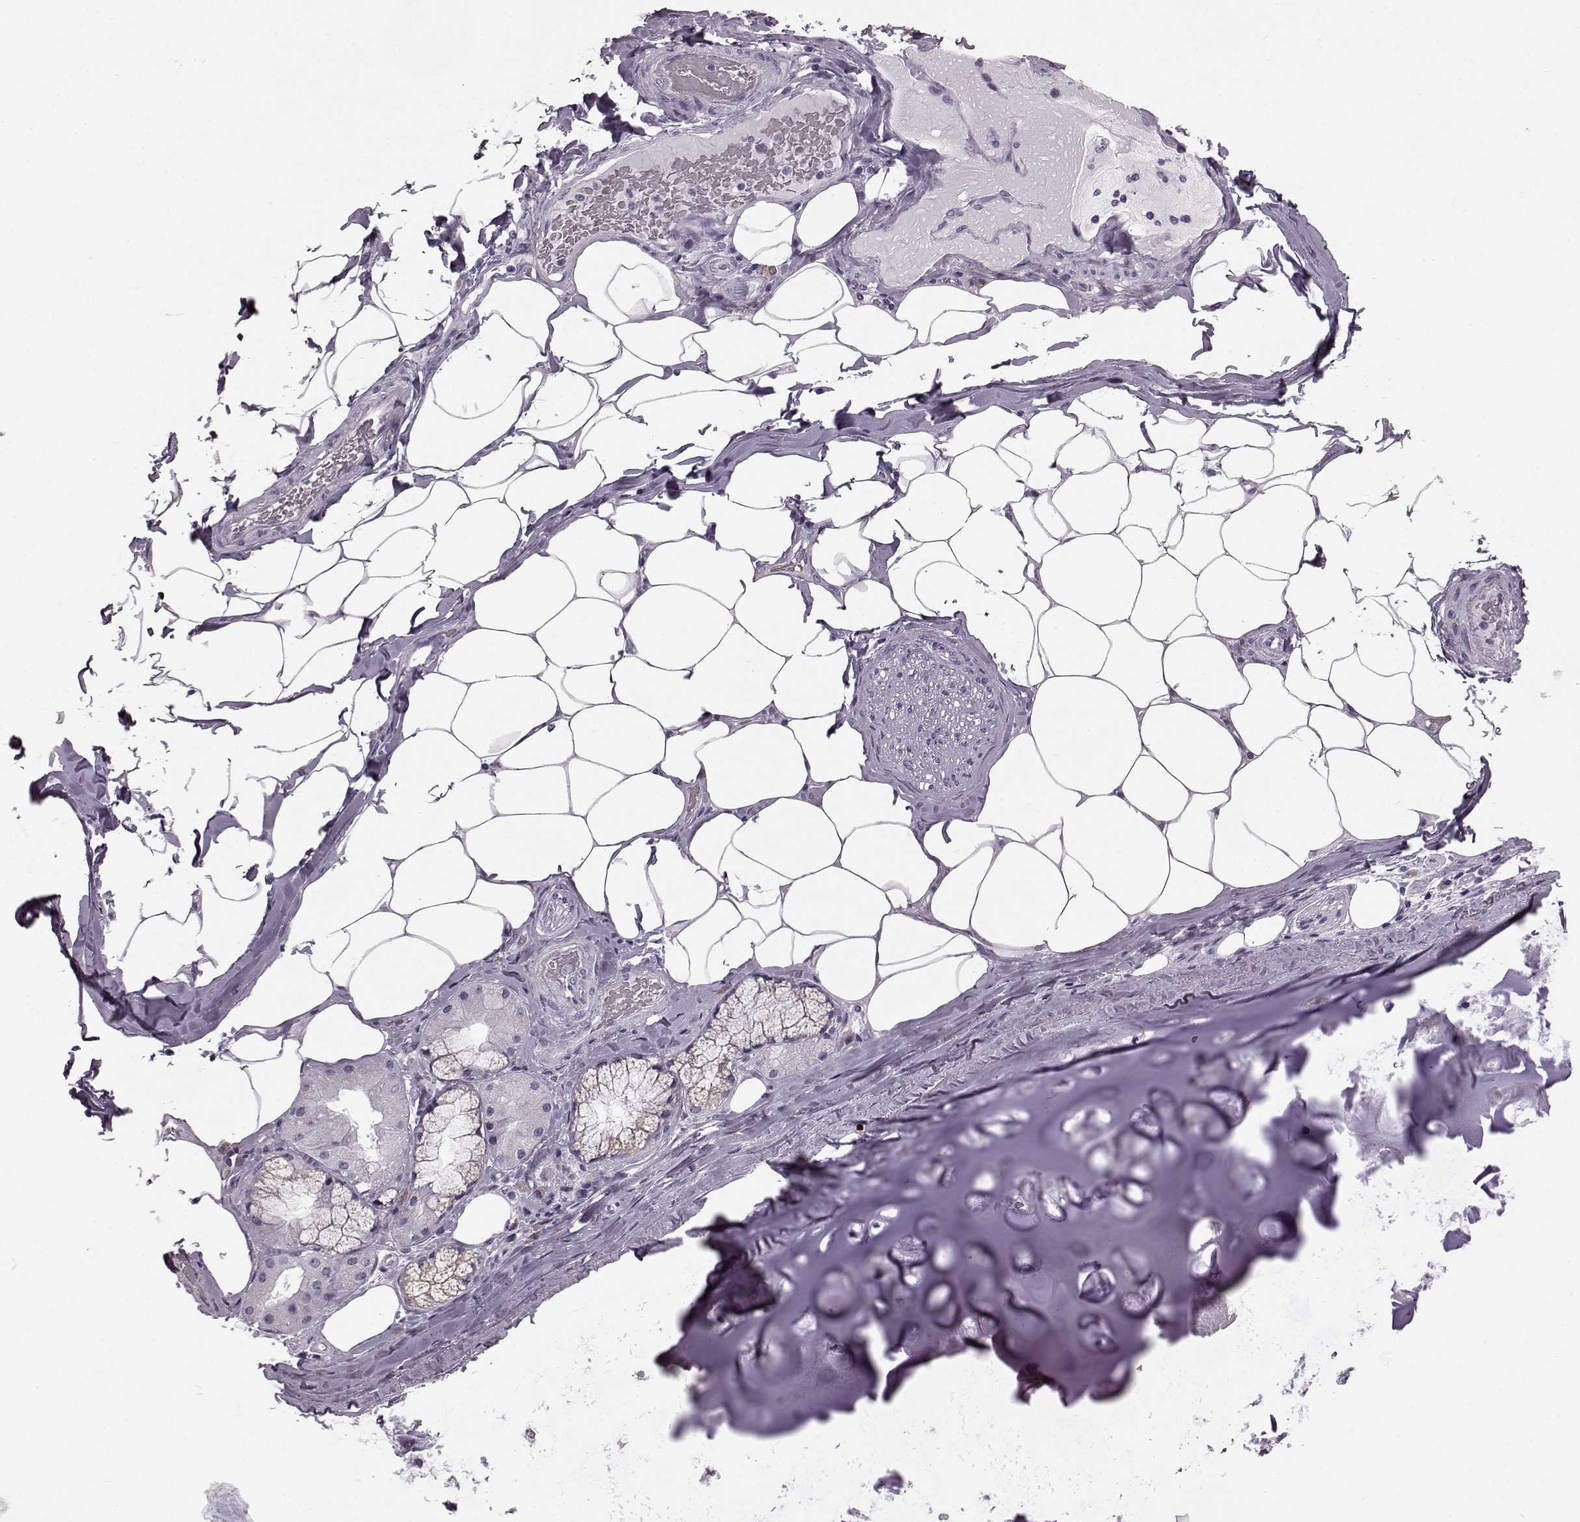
{"staining": {"intensity": "negative", "quantity": "none", "location": "none"}, "tissue": "adipose tissue", "cell_type": "Adipocytes", "image_type": "normal", "snomed": [{"axis": "morphology", "description": "Normal tissue, NOS"}, {"axis": "topography", "description": "Bronchus"}, {"axis": "topography", "description": "Lung"}], "caption": "Immunohistochemical staining of normal adipose tissue reveals no significant expression in adipocytes. Brightfield microscopy of immunohistochemistry (IHC) stained with DAB (brown) and hematoxylin (blue), captured at high magnification.", "gene": "JSRP1", "patient": {"sex": "female", "age": 57}}